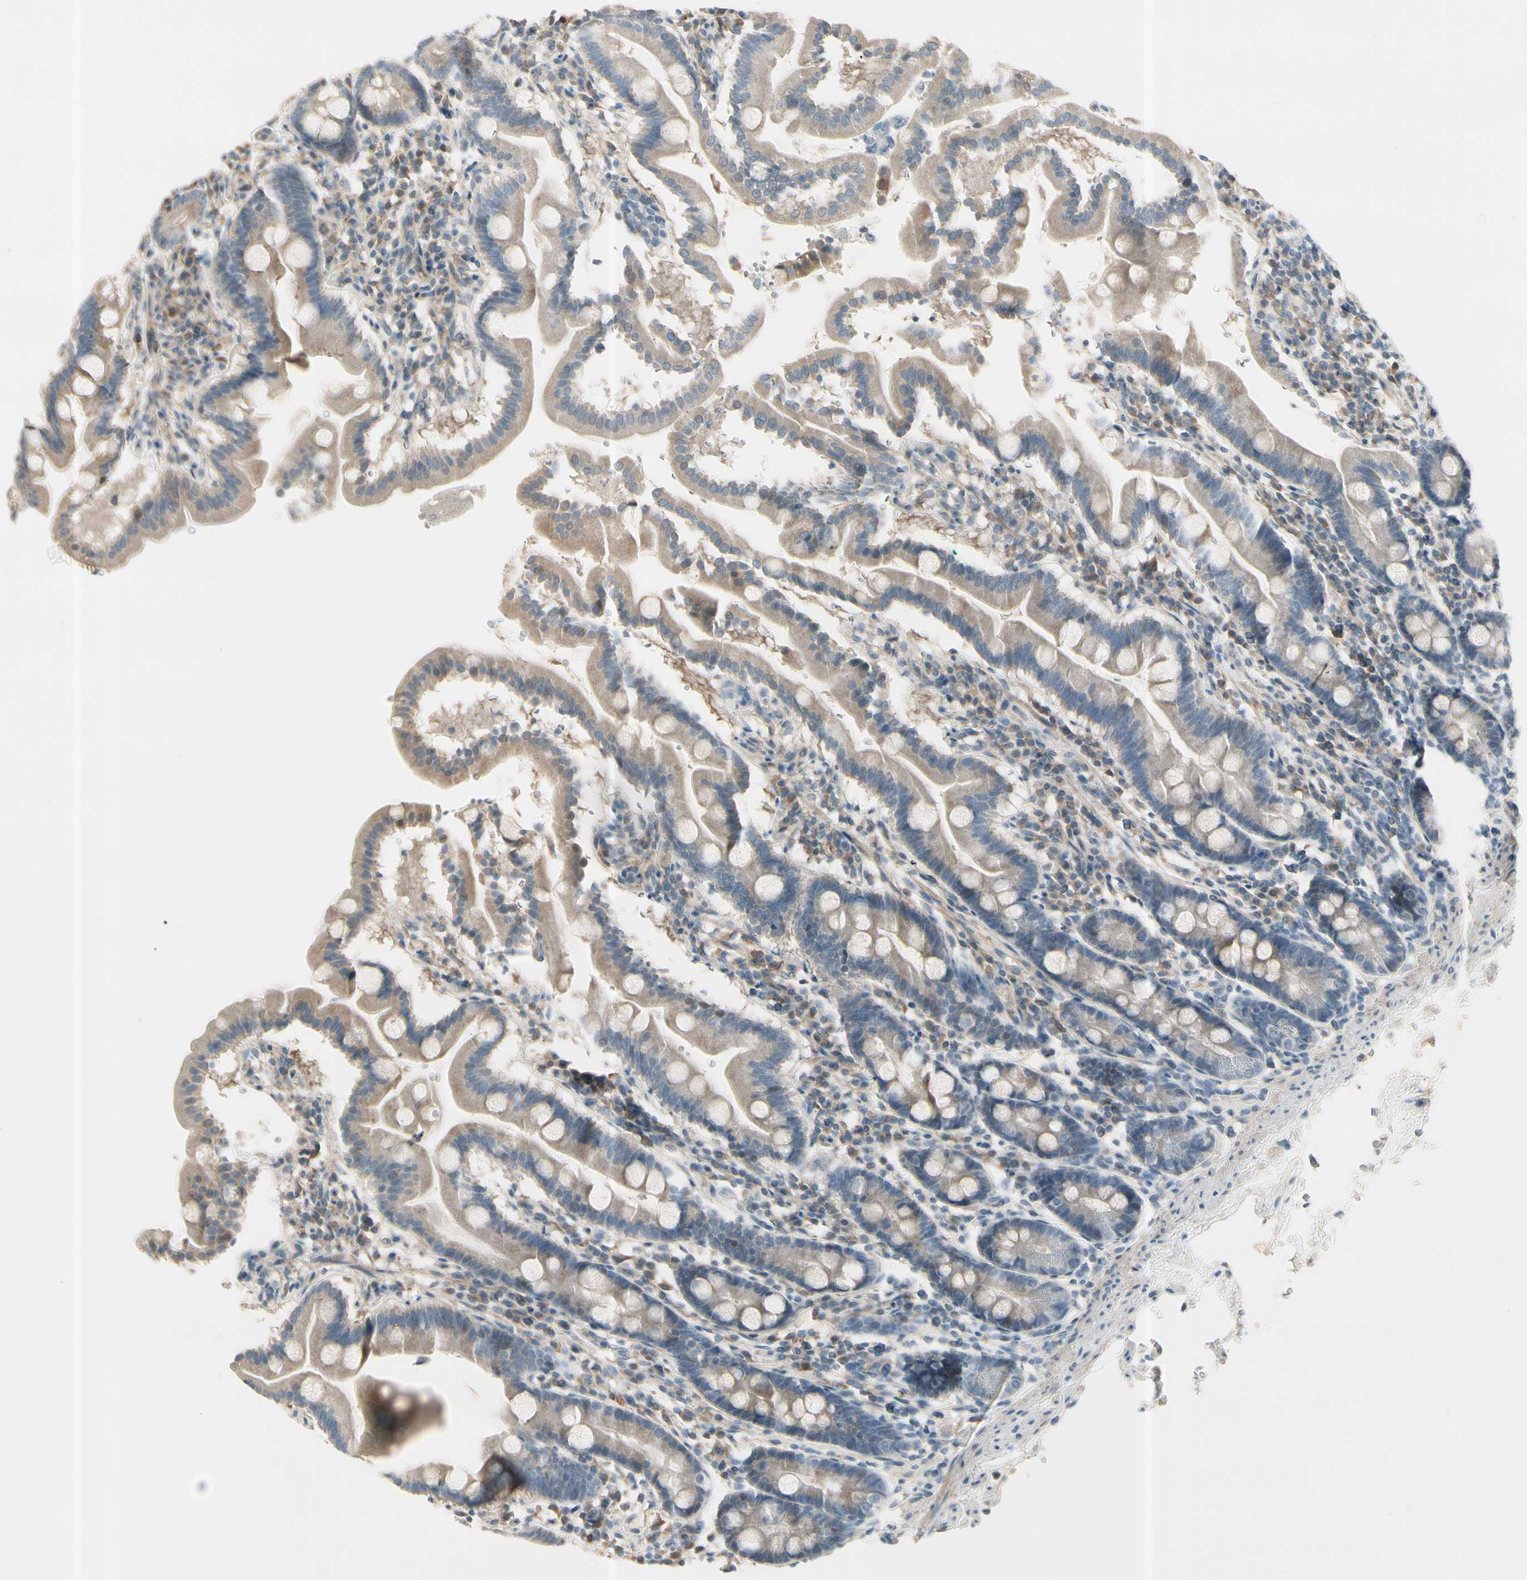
{"staining": {"intensity": "moderate", "quantity": "25%-75%", "location": "cytoplasmic/membranous"}, "tissue": "duodenum", "cell_type": "Glandular cells", "image_type": "normal", "snomed": [{"axis": "morphology", "description": "Normal tissue, NOS"}, {"axis": "topography", "description": "Duodenum"}], "caption": "A histopathology image showing moderate cytoplasmic/membranous positivity in about 25%-75% of glandular cells in normal duodenum, as visualized by brown immunohistochemical staining.", "gene": "CYP2E1", "patient": {"sex": "male", "age": 50}}